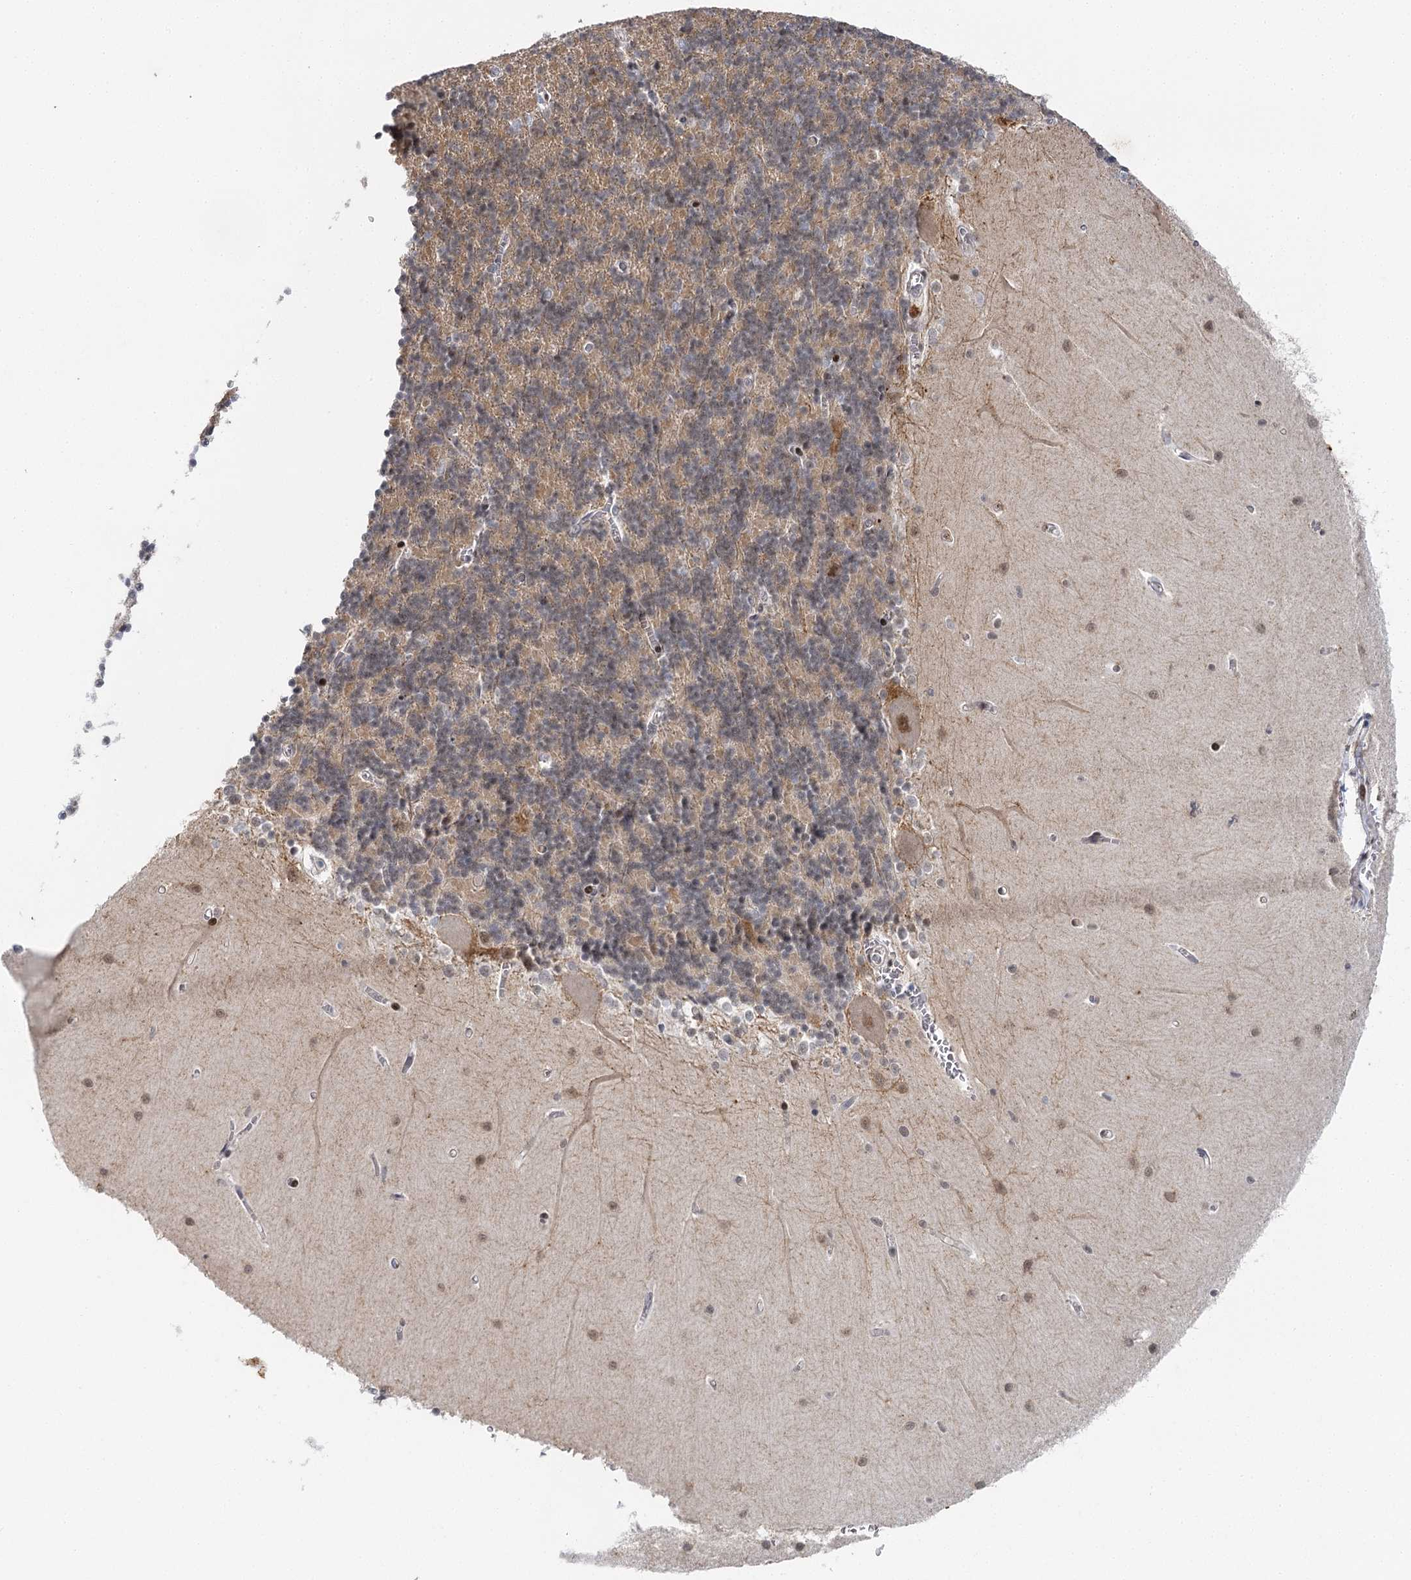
{"staining": {"intensity": "negative", "quantity": "none", "location": "none"}, "tissue": "cerebellum", "cell_type": "Cells in granular layer", "image_type": "normal", "snomed": [{"axis": "morphology", "description": "Normal tissue, NOS"}, {"axis": "topography", "description": "Cerebellum"}], "caption": "A high-resolution micrograph shows immunohistochemistry staining of unremarkable cerebellum, which displays no significant expression in cells in granular layer. The staining was performed using DAB (3,3'-diaminobenzidine) to visualize the protein expression in brown, while the nuclei were stained in blue with hematoxylin (Magnification: 20x).", "gene": "IL11RA", "patient": {"sex": "male", "age": 37}}